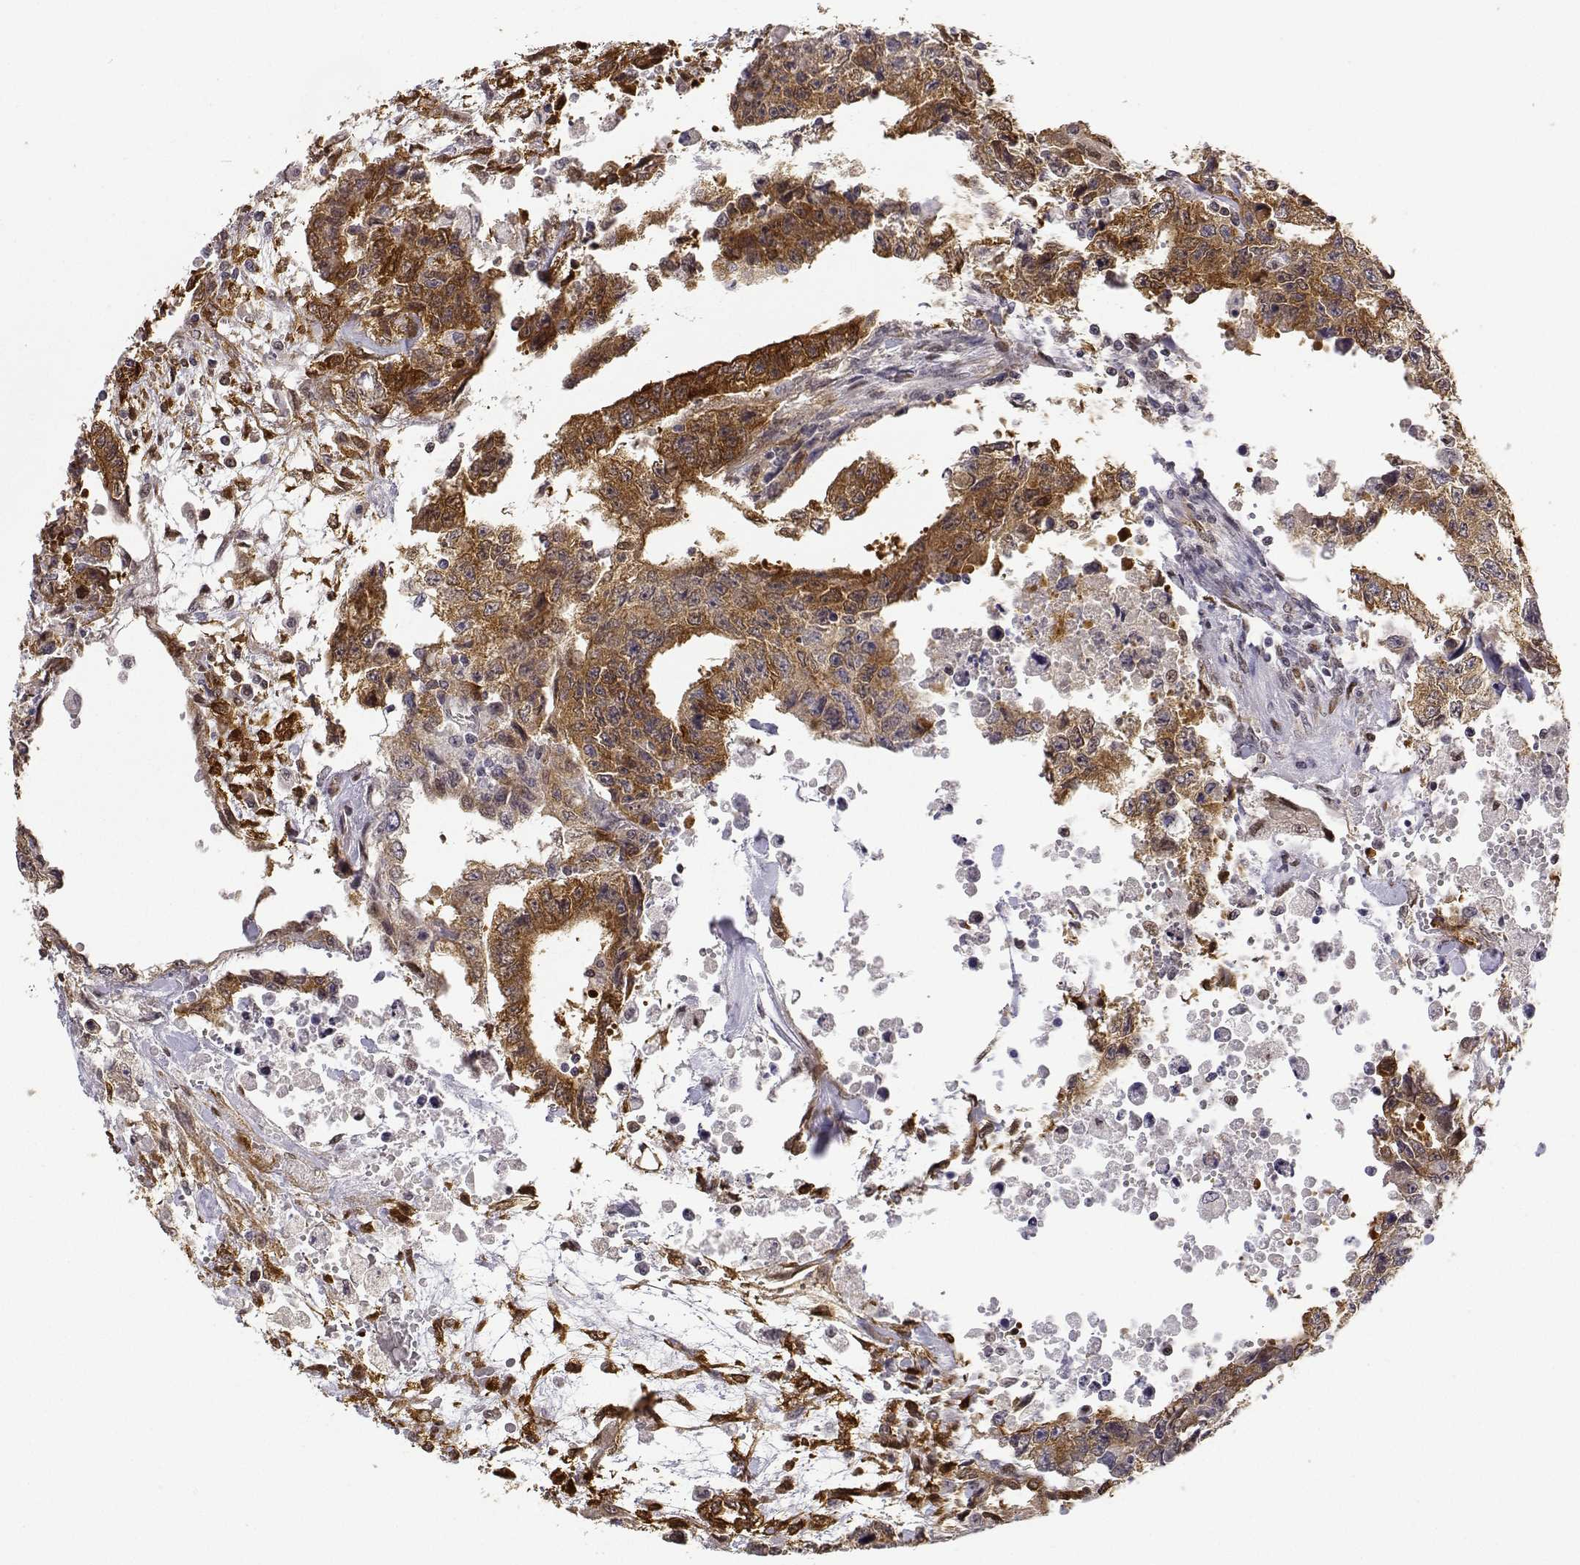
{"staining": {"intensity": "moderate", "quantity": ">75%", "location": "cytoplasmic/membranous"}, "tissue": "testis cancer", "cell_type": "Tumor cells", "image_type": "cancer", "snomed": [{"axis": "morphology", "description": "Carcinoma, Embryonal, NOS"}, {"axis": "topography", "description": "Testis"}], "caption": "Testis cancer (embryonal carcinoma) stained for a protein demonstrates moderate cytoplasmic/membranous positivity in tumor cells.", "gene": "PHGDH", "patient": {"sex": "male", "age": 24}}